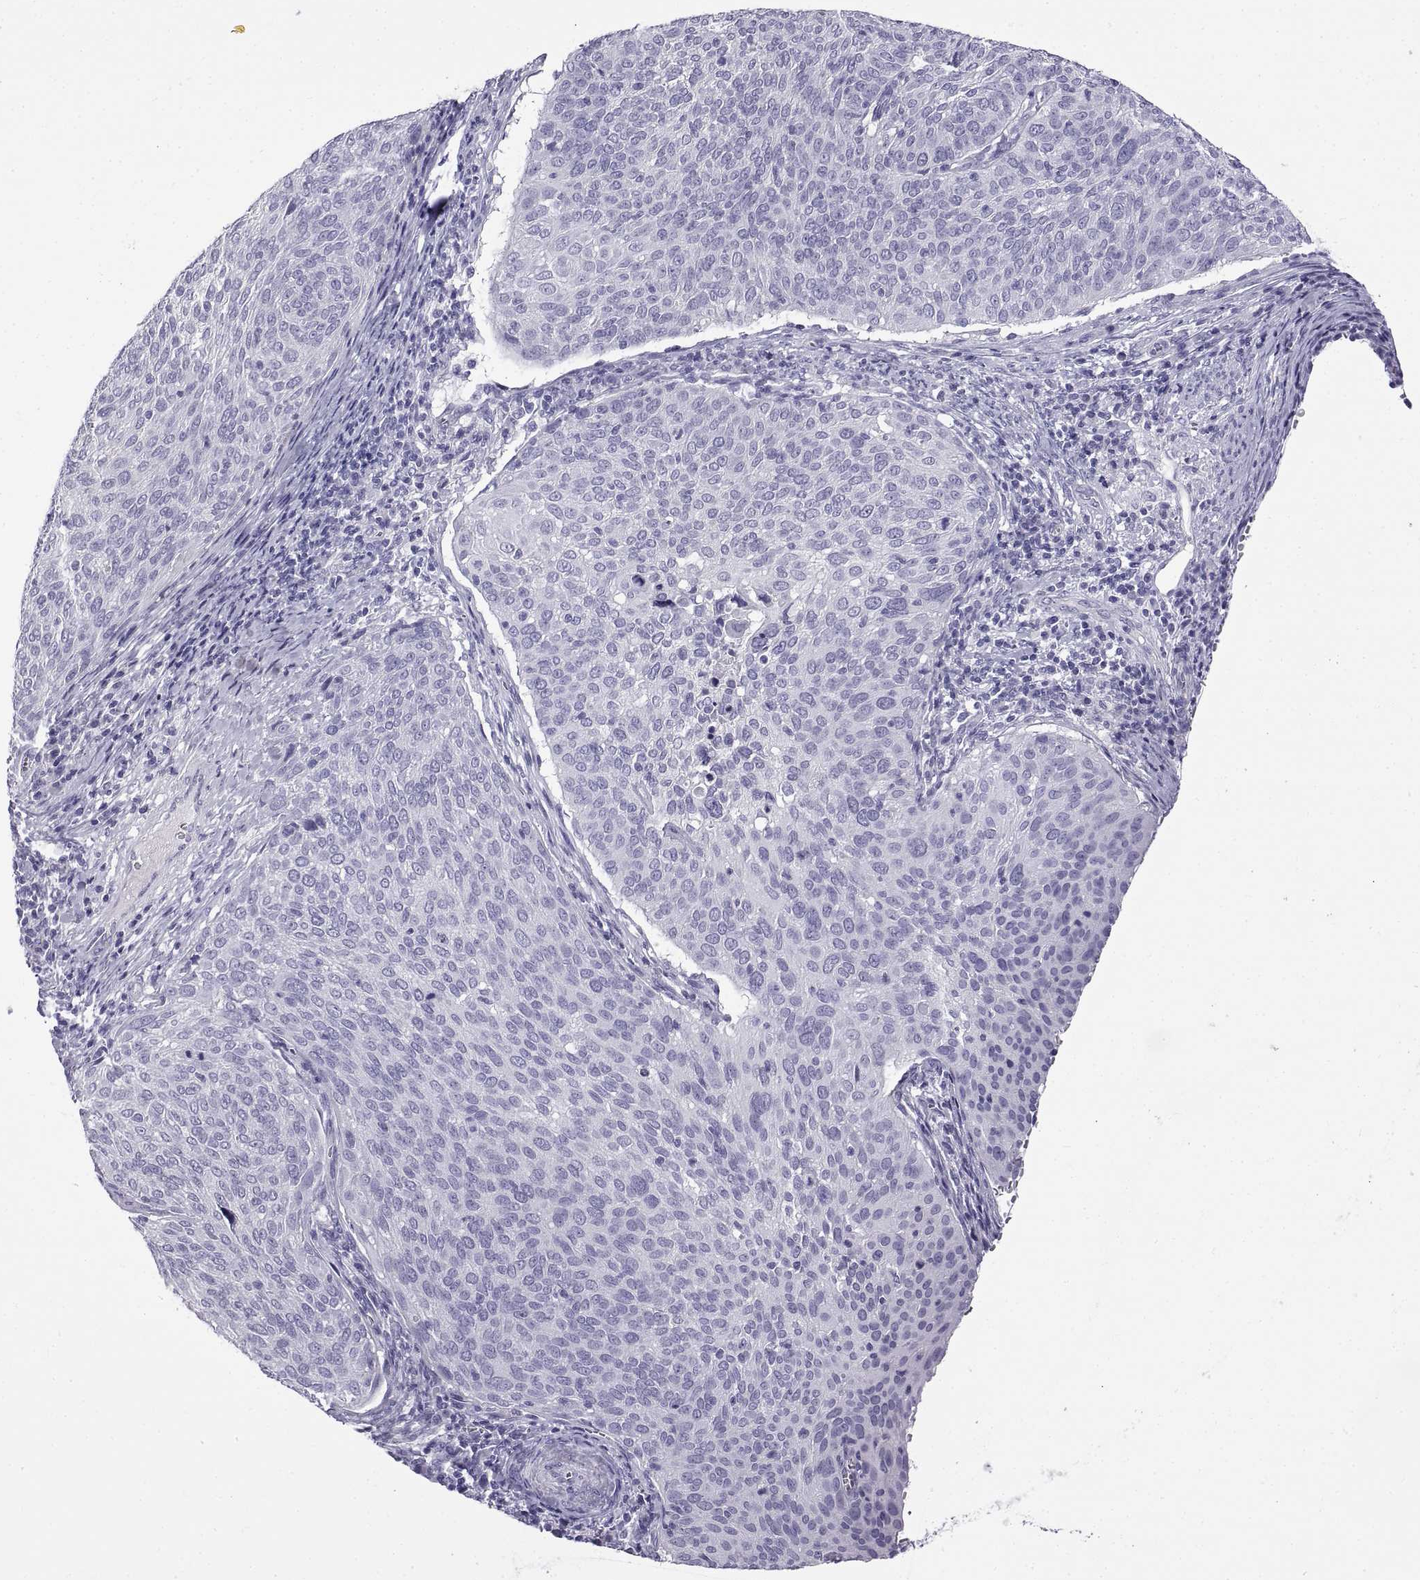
{"staining": {"intensity": "negative", "quantity": "none", "location": "none"}, "tissue": "cervical cancer", "cell_type": "Tumor cells", "image_type": "cancer", "snomed": [{"axis": "morphology", "description": "Squamous cell carcinoma, NOS"}, {"axis": "topography", "description": "Cervix"}], "caption": "Immunohistochemistry image of neoplastic tissue: cervical cancer stained with DAB displays no significant protein positivity in tumor cells.", "gene": "SPDYE1", "patient": {"sex": "female", "age": 39}}